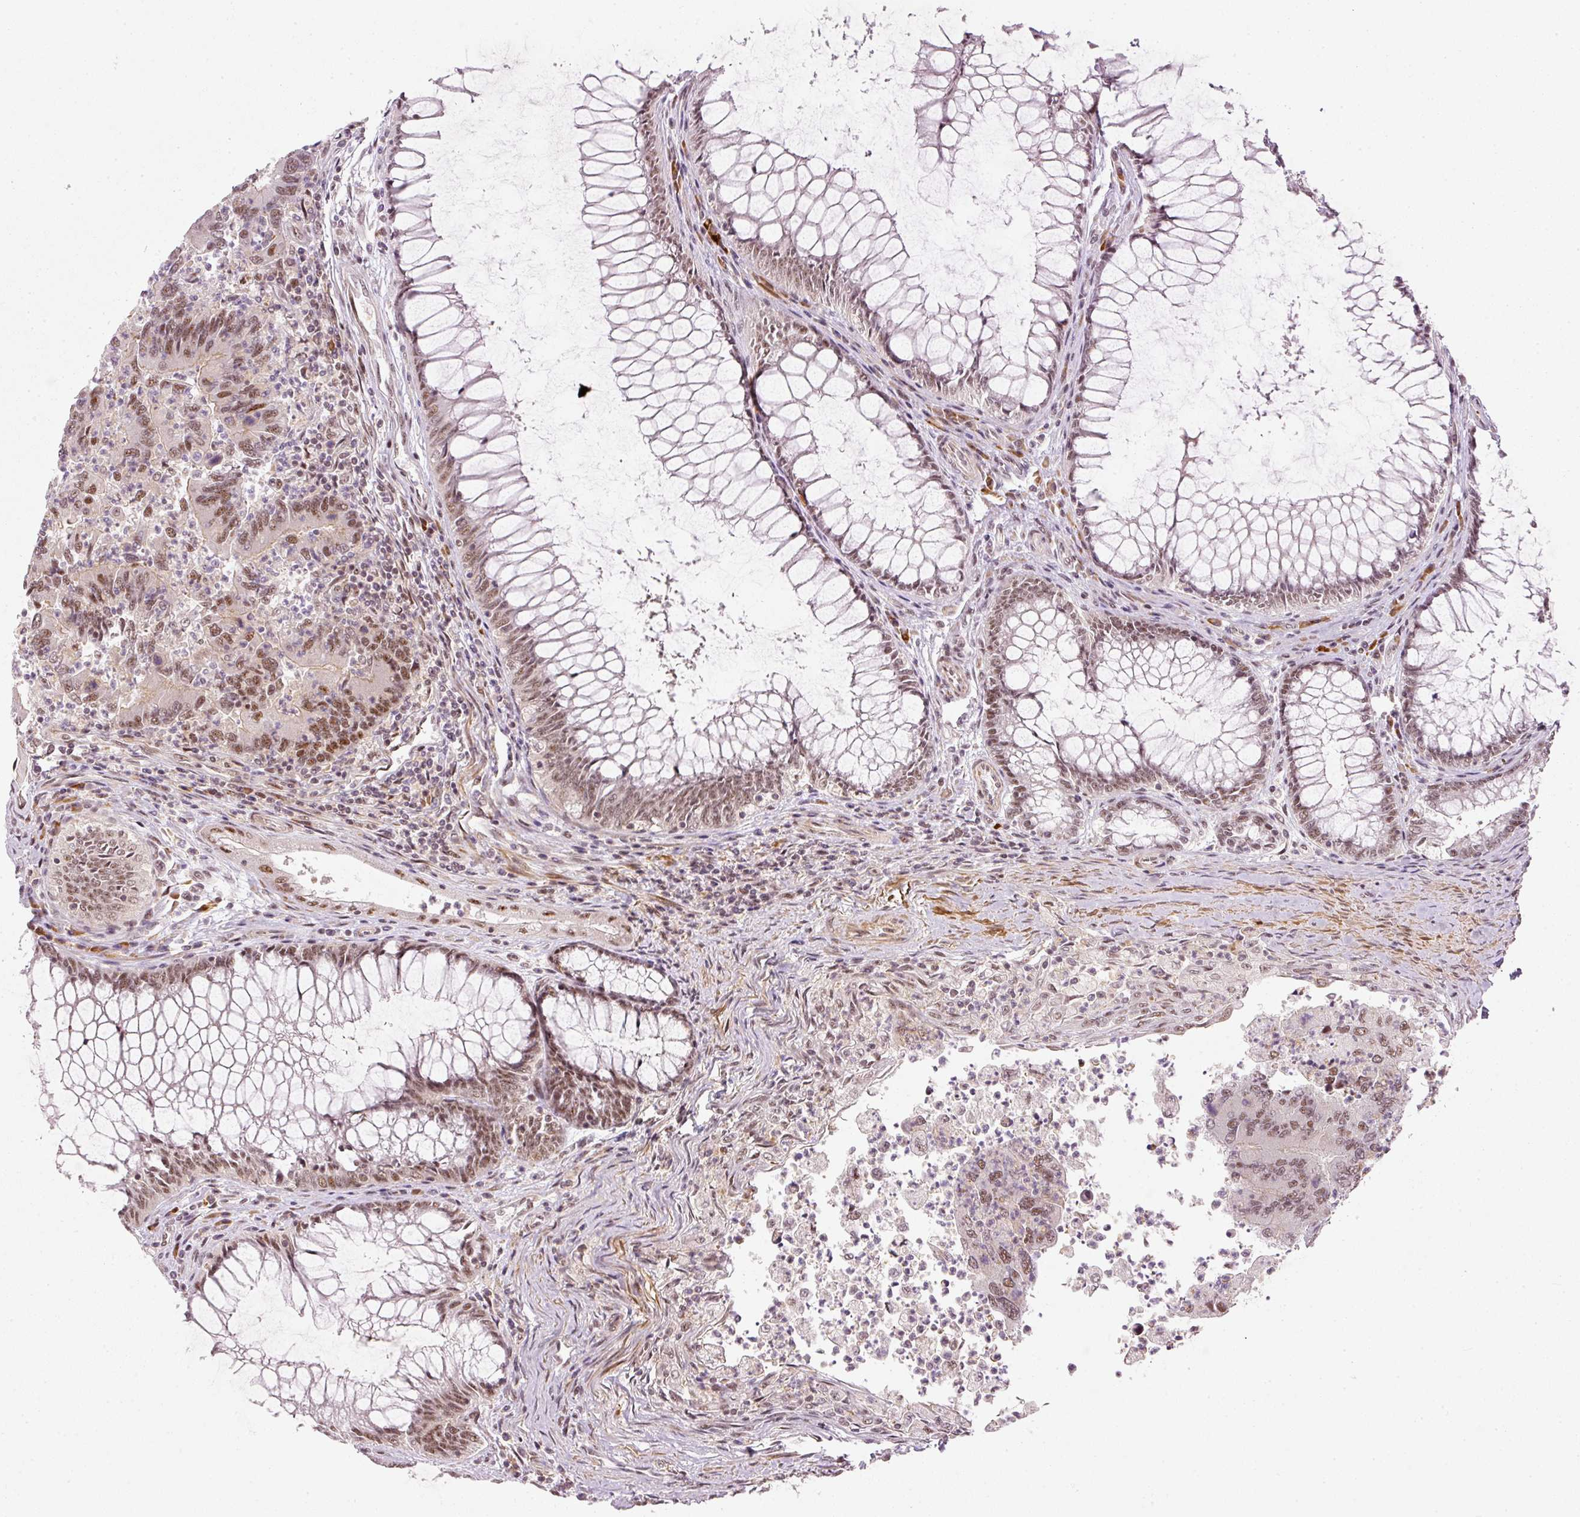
{"staining": {"intensity": "moderate", "quantity": ">75%", "location": "nuclear"}, "tissue": "colorectal cancer", "cell_type": "Tumor cells", "image_type": "cancer", "snomed": [{"axis": "morphology", "description": "Adenocarcinoma, NOS"}, {"axis": "topography", "description": "Colon"}], "caption": "Human colorectal cancer (adenocarcinoma) stained for a protein (brown) shows moderate nuclear positive expression in approximately >75% of tumor cells.", "gene": "THOC6", "patient": {"sex": "female", "age": 67}}